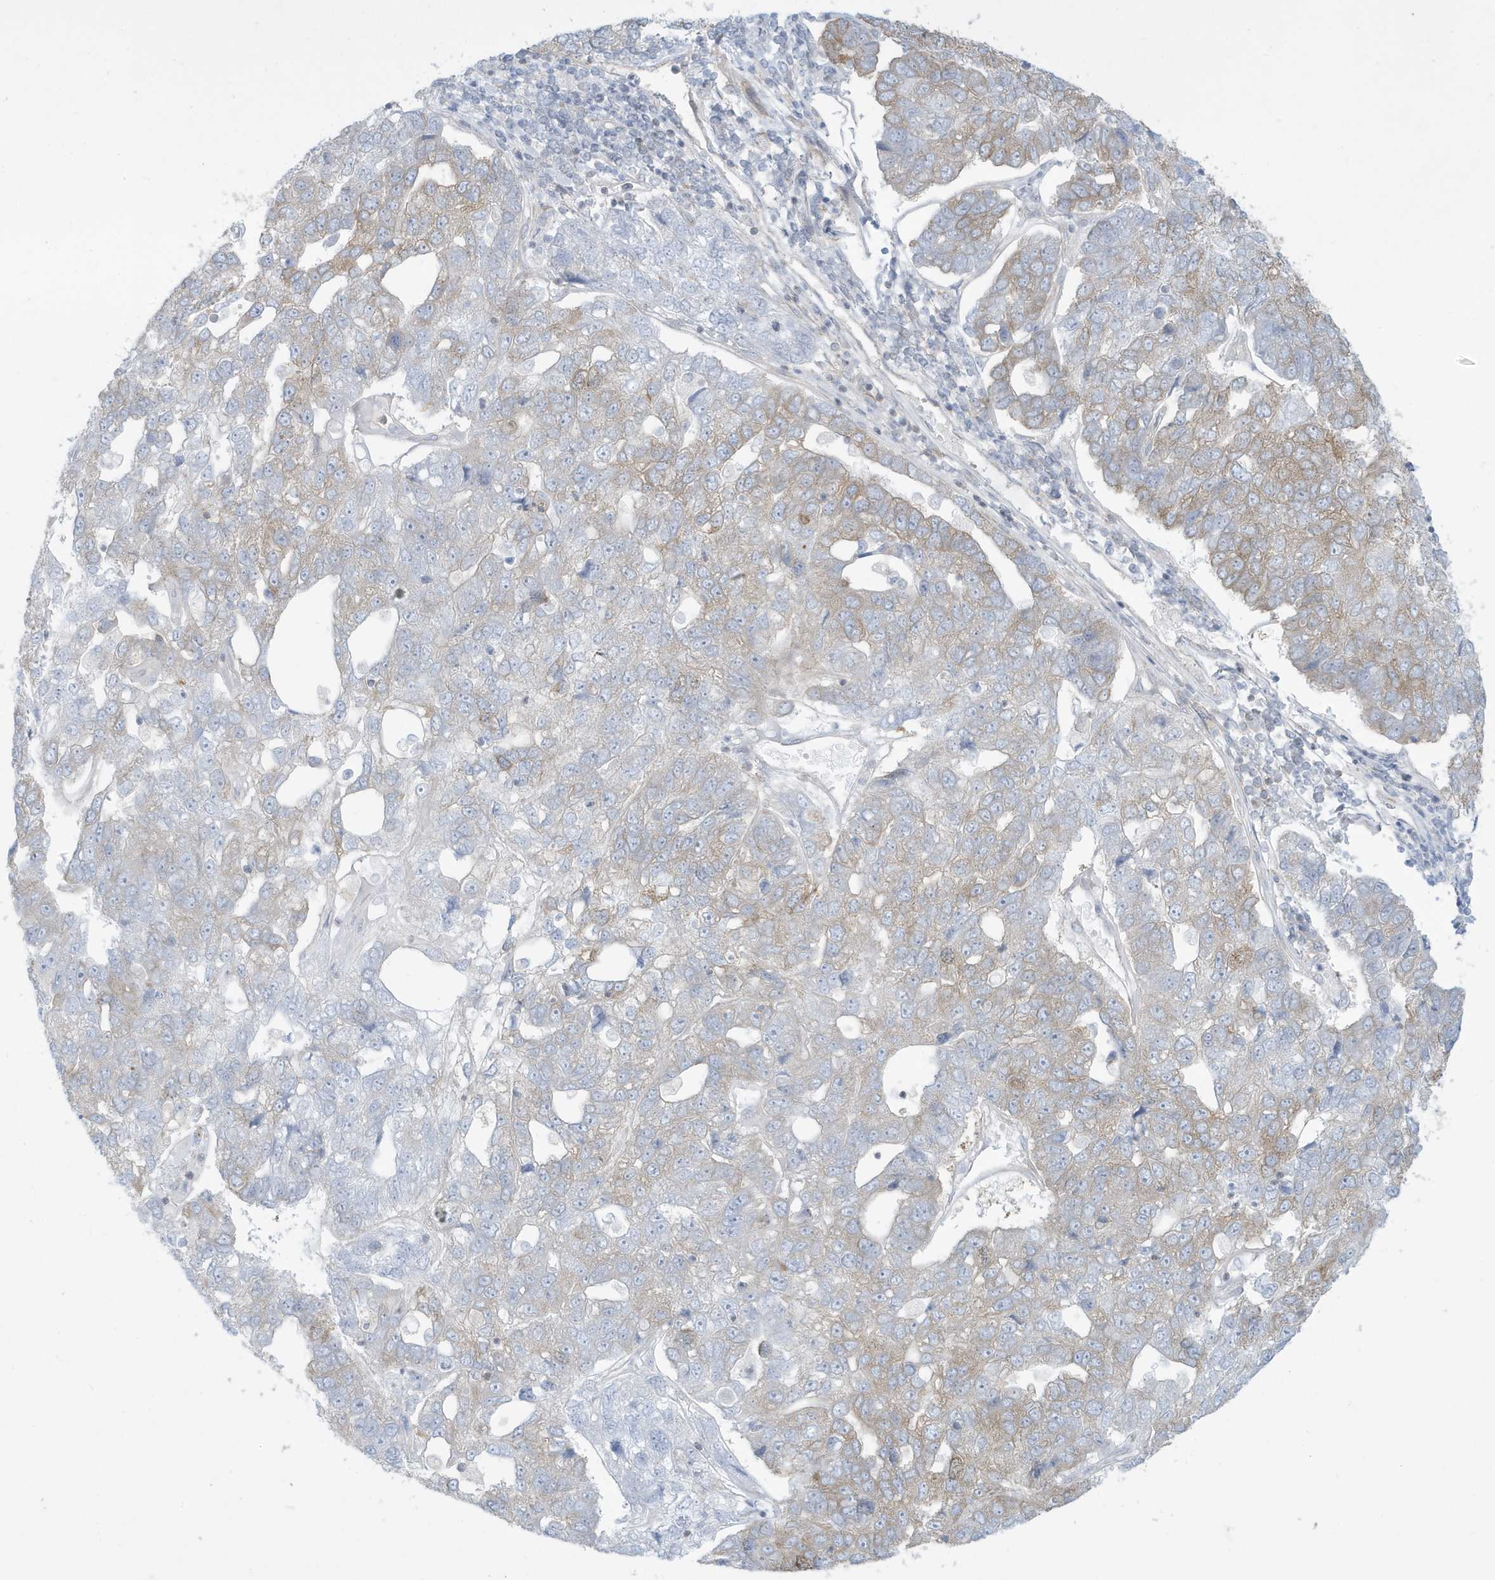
{"staining": {"intensity": "weak", "quantity": "25%-75%", "location": "cytoplasmic/membranous"}, "tissue": "pancreatic cancer", "cell_type": "Tumor cells", "image_type": "cancer", "snomed": [{"axis": "morphology", "description": "Adenocarcinoma, NOS"}, {"axis": "topography", "description": "Pancreas"}], "caption": "Pancreatic adenocarcinoma tissue displays weak cytoplasmic/membranous positivity in about 25%-75% of tumor cells, visualized by immunohistochemistry.", "gene": "SLAMF9", "patient": {"sex": "female", "age": 61}}